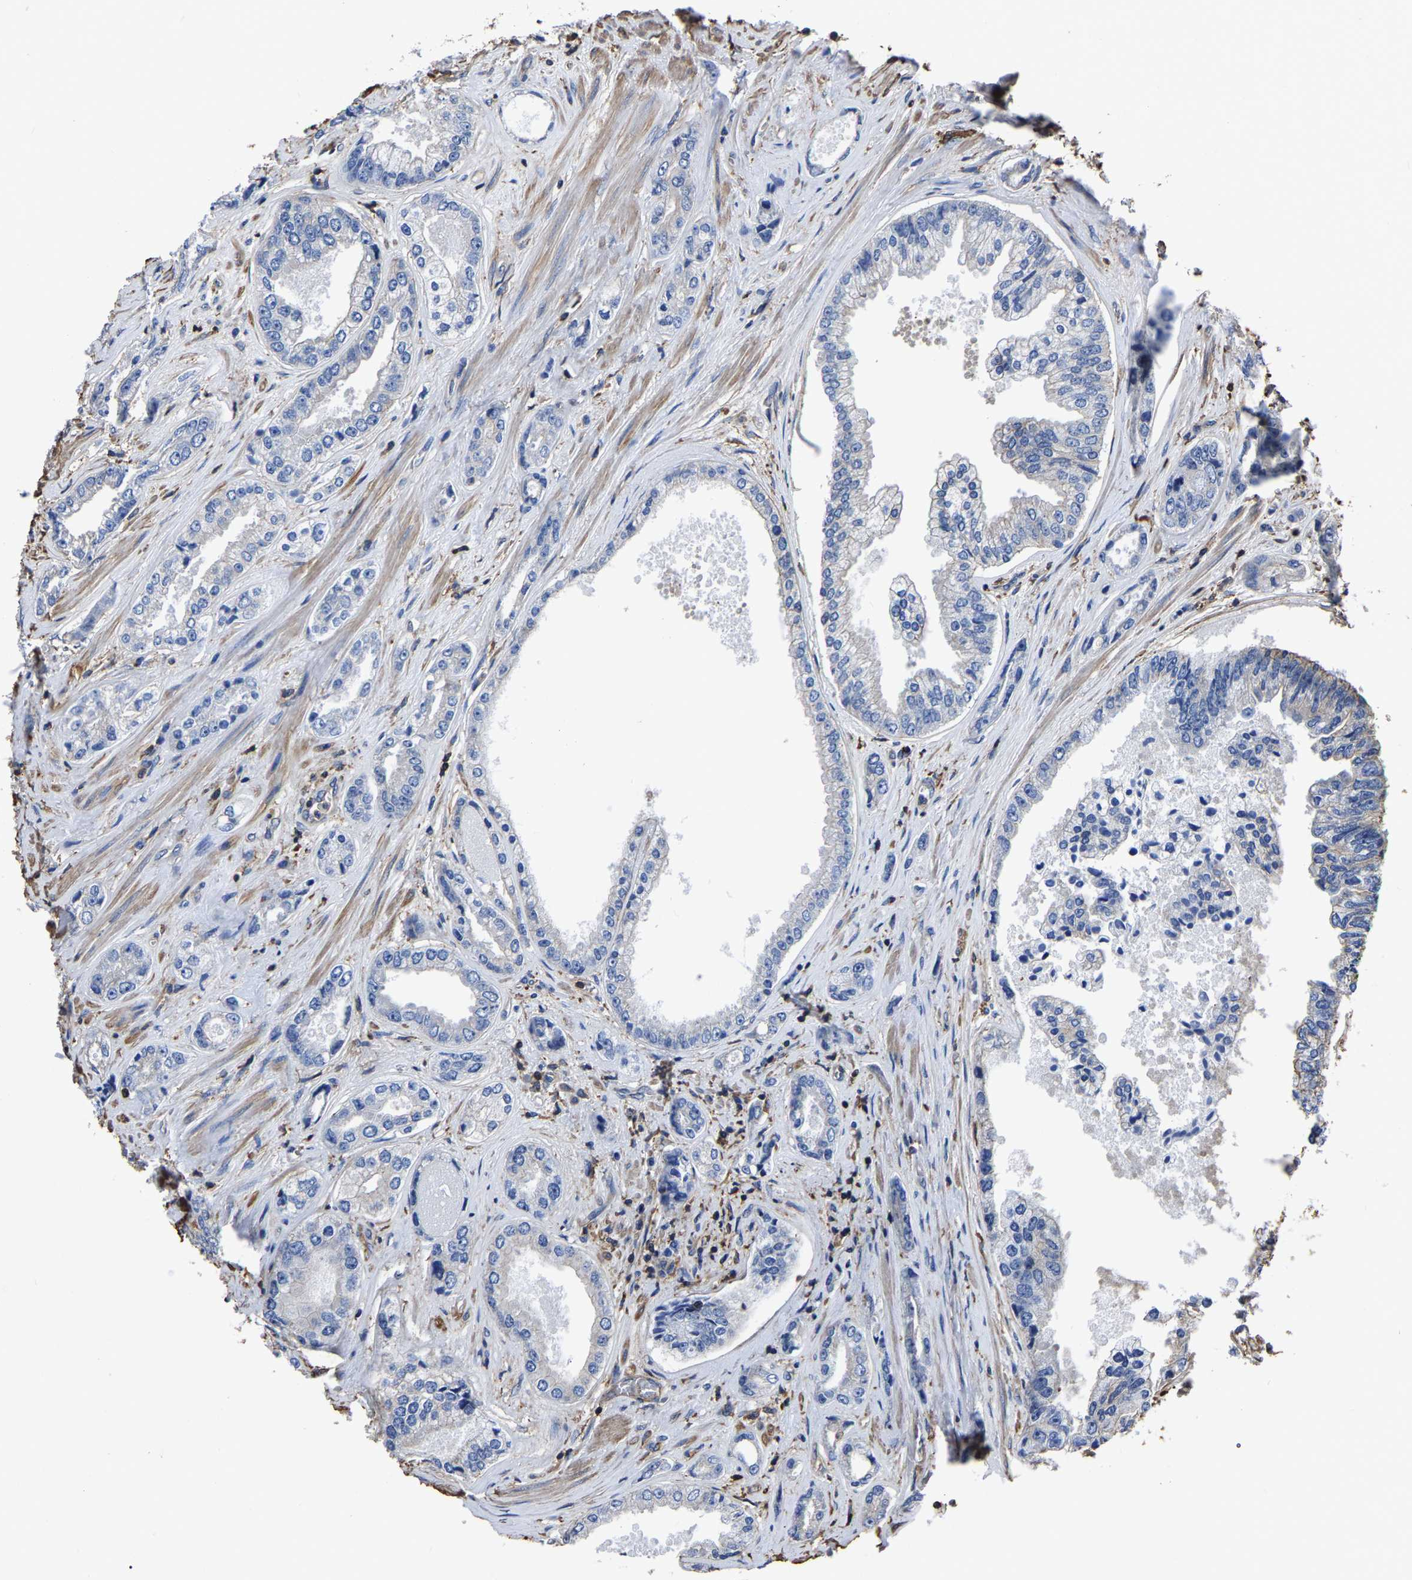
{"staining": {"intensity": "negative", "quantity": "none", "location": "none"}, "tissue": "prostate cancer", "cell_type": "Tumor cells", "image_type": "cancer", "snomed": [{"axis": "morphology", "description": "Adenocarcinoma, High grade"}, {"axis": "topography", "description": "Prostate"}], "caption": "Tumor cells show no significant positivity in prostate cancer.", "gene": "ARMT1", "patient": {"sex": "male", "age": 61}}